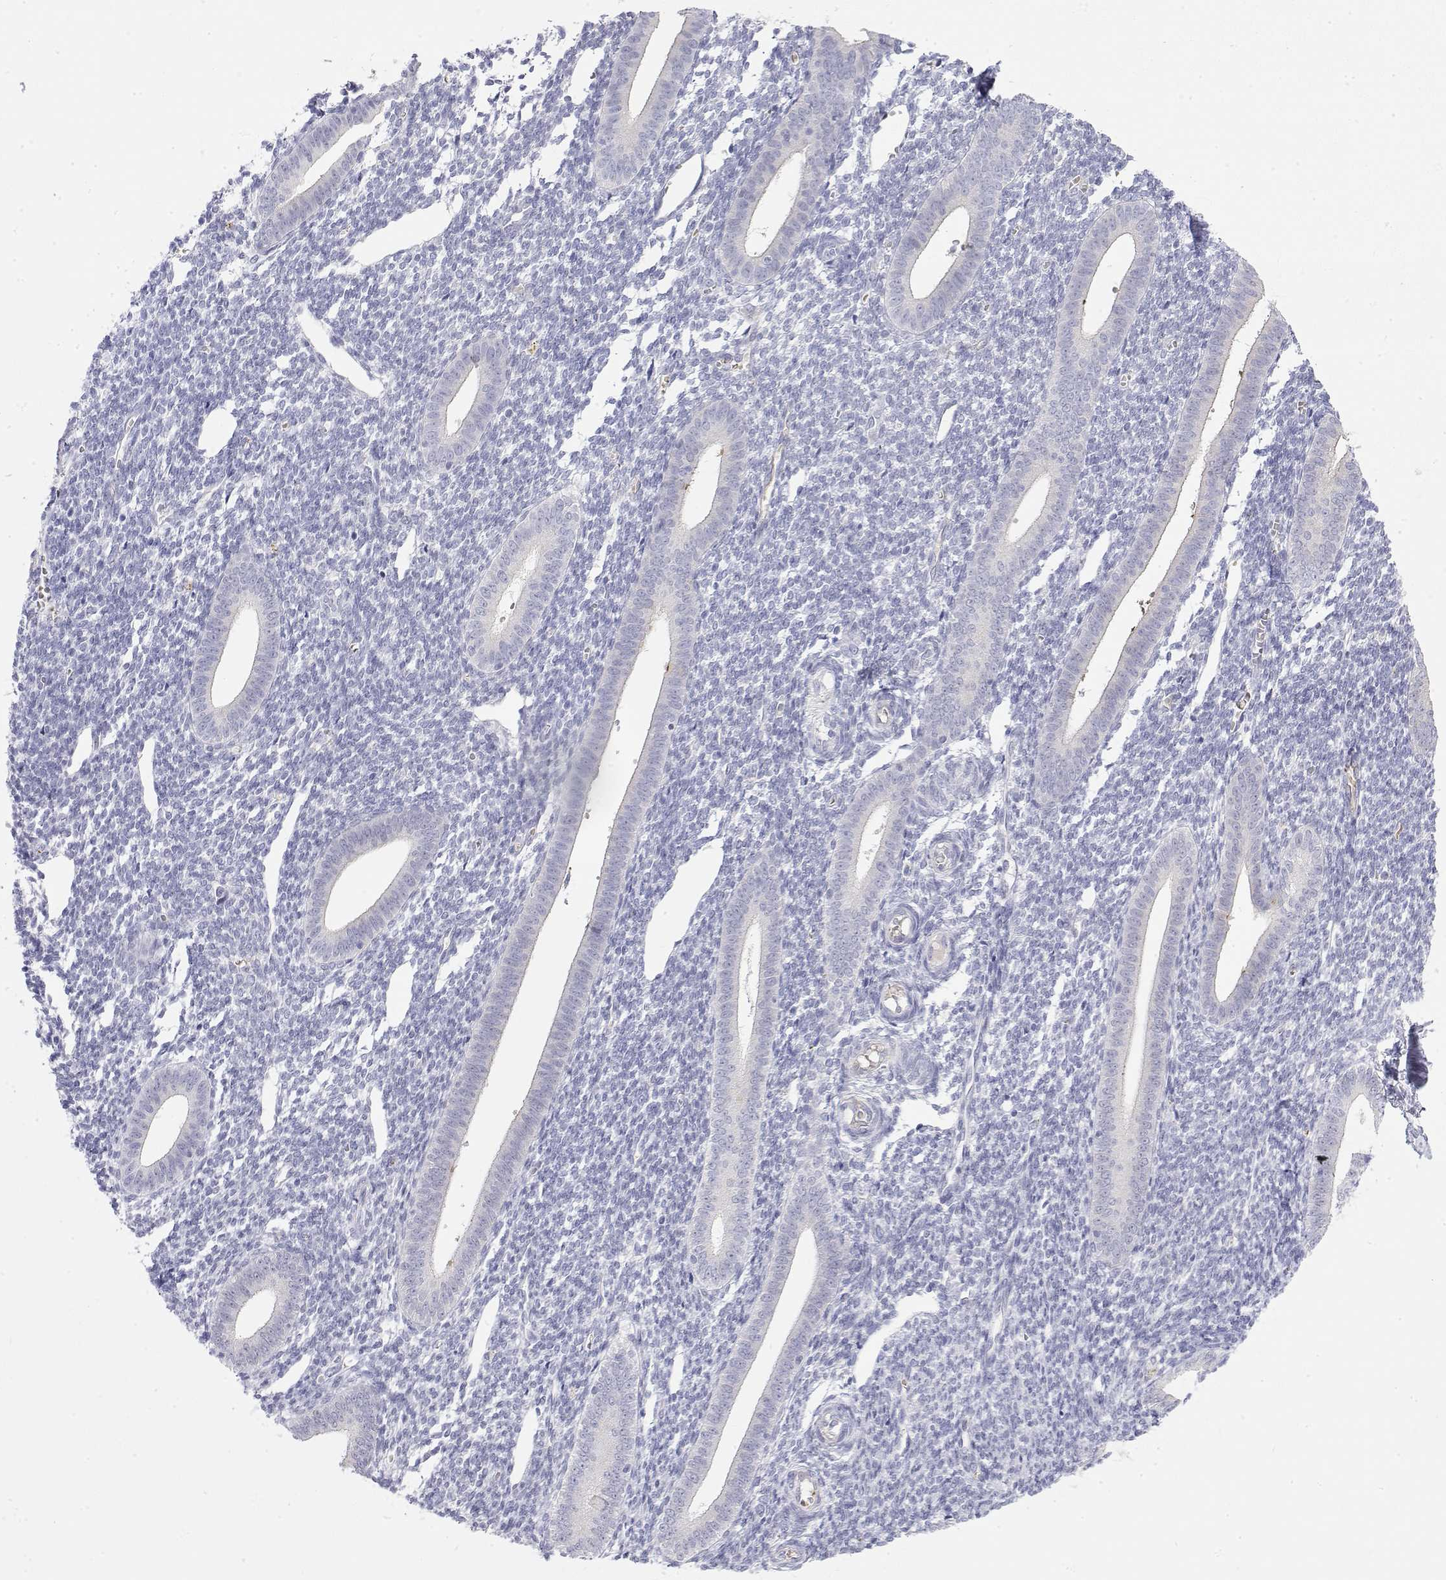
{"staining": {"intensity": "negative", "quantity": "none", "location": "none"}, "tissue": "endometrium", "cell_type": "Cells in endometrial stroma", "image_type": "normal", "snomed": [{"axis": "morphology", "description": "Normal tissue, NOS"}, {"axis": "topography", "description": "Endometrium"}], "caption": "IHC of benign human endometrium demonstrates no expression in cells in endometrial stroma. (Brightfield microscopy of DAB IHC at high magnification).", "gene": "MISP", "patient": {"sex": "female", "age": 25}}